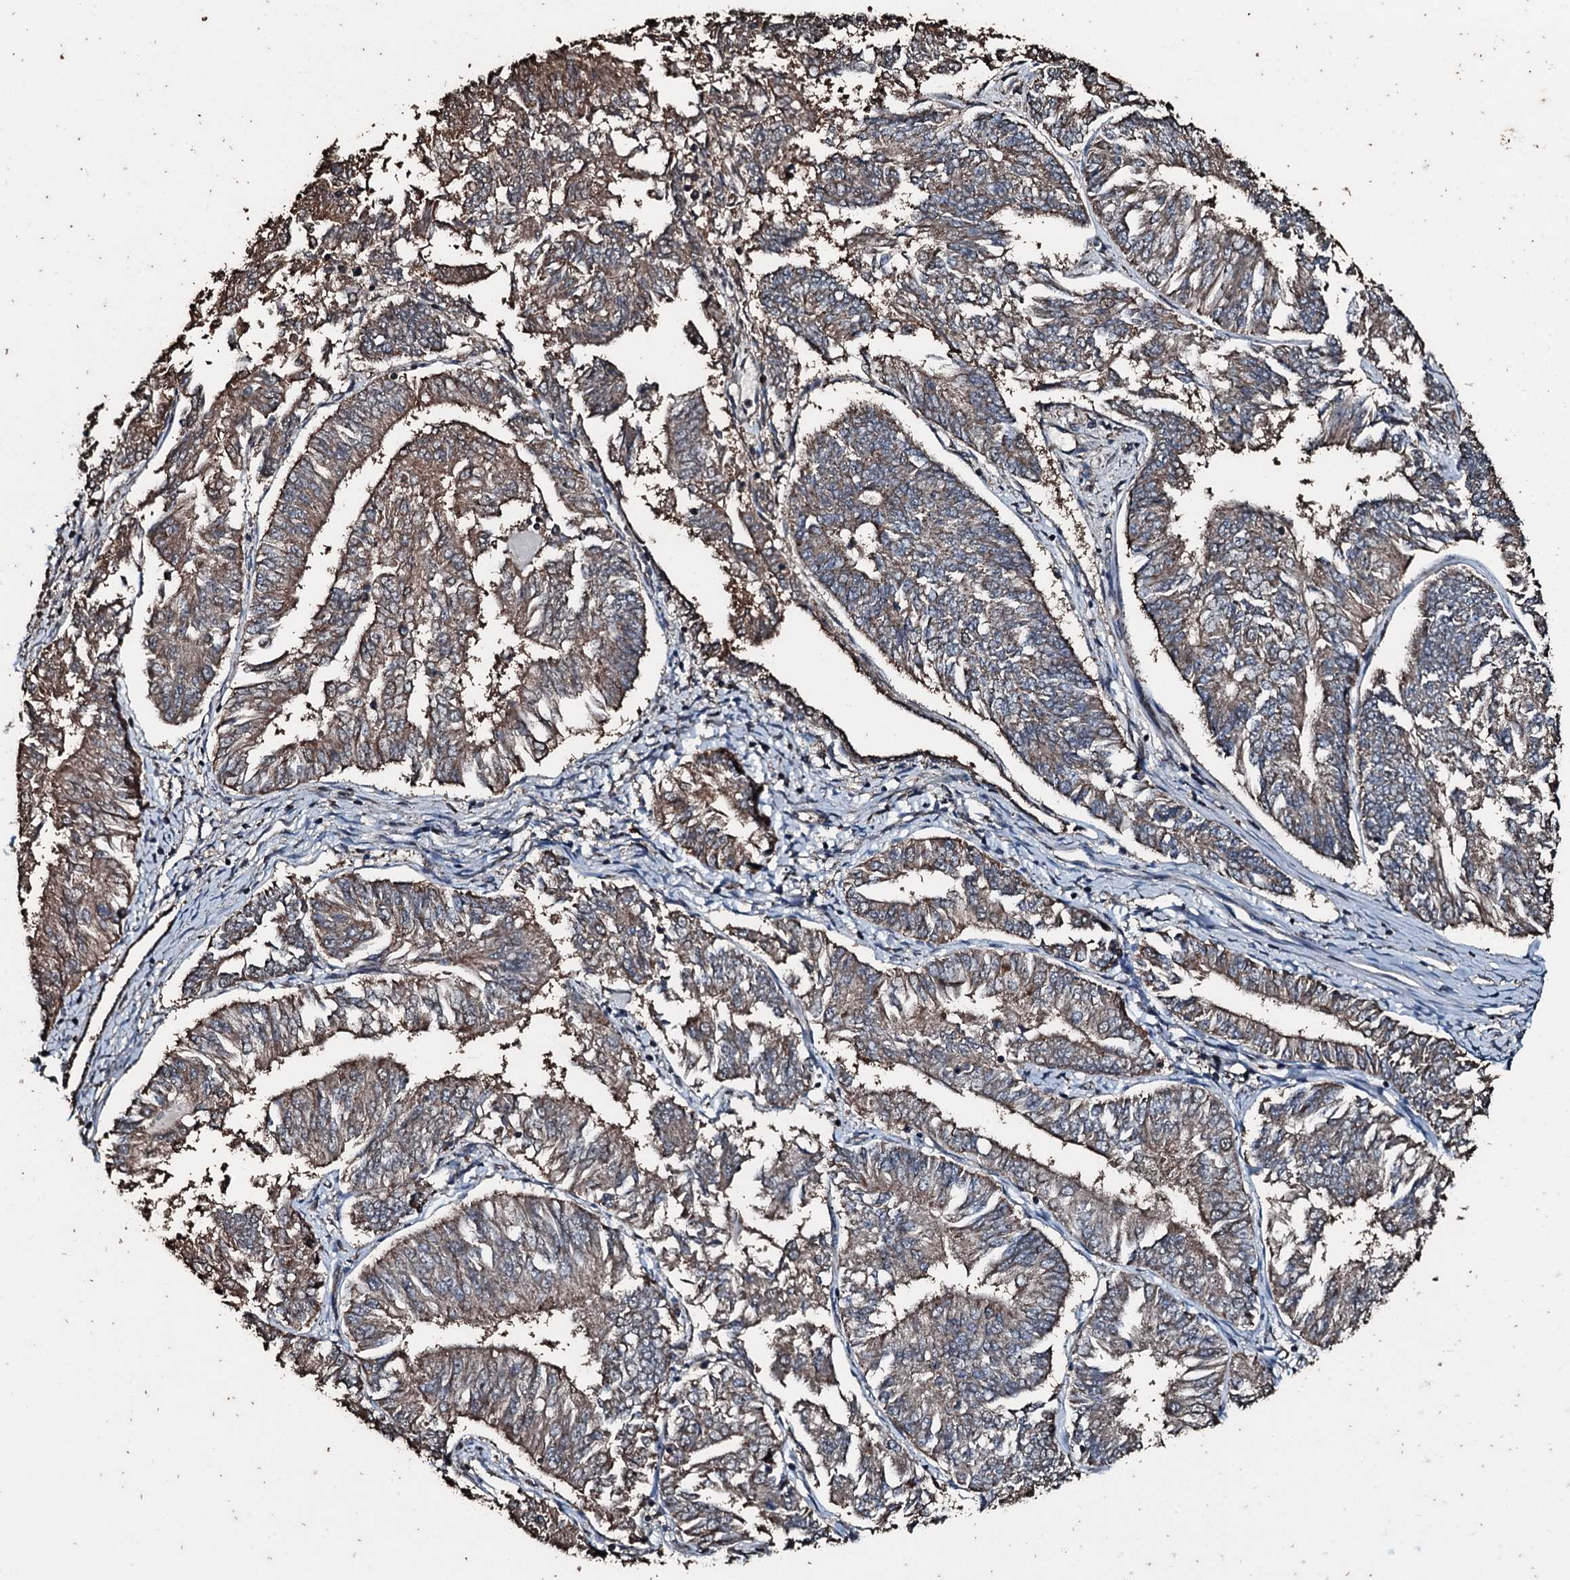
{"staining": {"intensity": "weak", "quantity": "25%-75%", "location": "cytoplasmic/membranous"}, "tissue": "endometrial cancer", "cell_type": "Tumor cells", "image_type": "cancer", "snomed": [{"axis": "morphology", "description": "Adenocarcinoma, NOS"}, {"axis": "topography", "description": "Endometrium"}], "caption": "Human endometrial adenocarcinoma stained for a protein (brown) reveals weak cytoplasmic/membranous positive expression in about 25%-75% of tumor cells.", "gene": "FAAP24", "patient": {"sex": "female", "age": 58}}